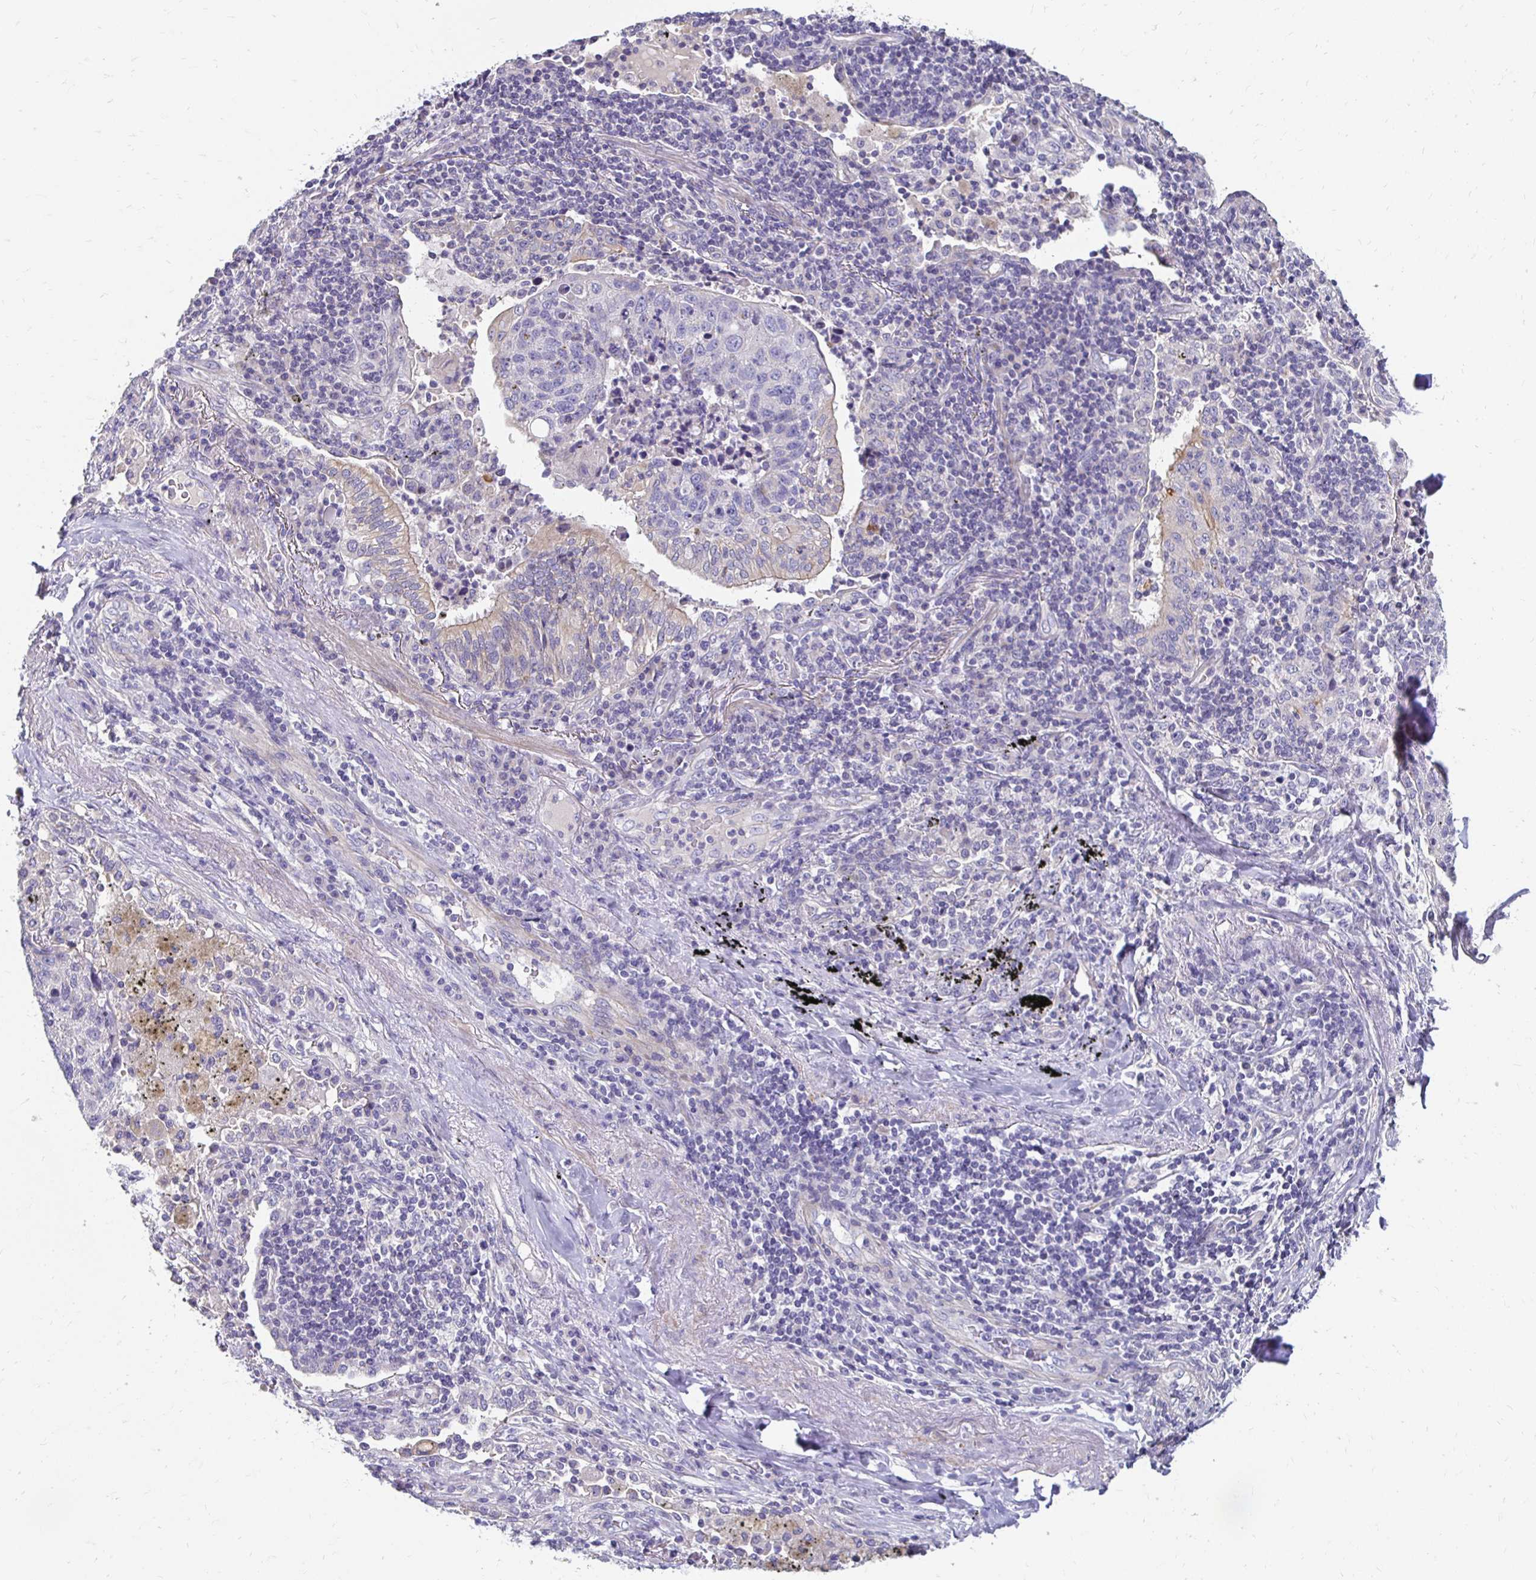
{"staining": {"intensity": "negative", "quantity": "none", "location": "none"}, "tissue": "lung cancer", "cell_type": "Tumor cells", "image_type": "cancer", "snomed": [{"axis": "morphology", "description": "Squamous cell carcinoma, NOS"}, {"axis": "topography", "description": "Lymph node"}, {"axis": "topography", "description": "Lung"}], "caption": "DAB (3,3'-diaminobenzidine) immunohistochemical staining of human squamous cell carcinoma (lung) shows no significant positivity in tumor cells.", "gene": "AKAP6", "patient": {"sex": "male", "age": 61}}